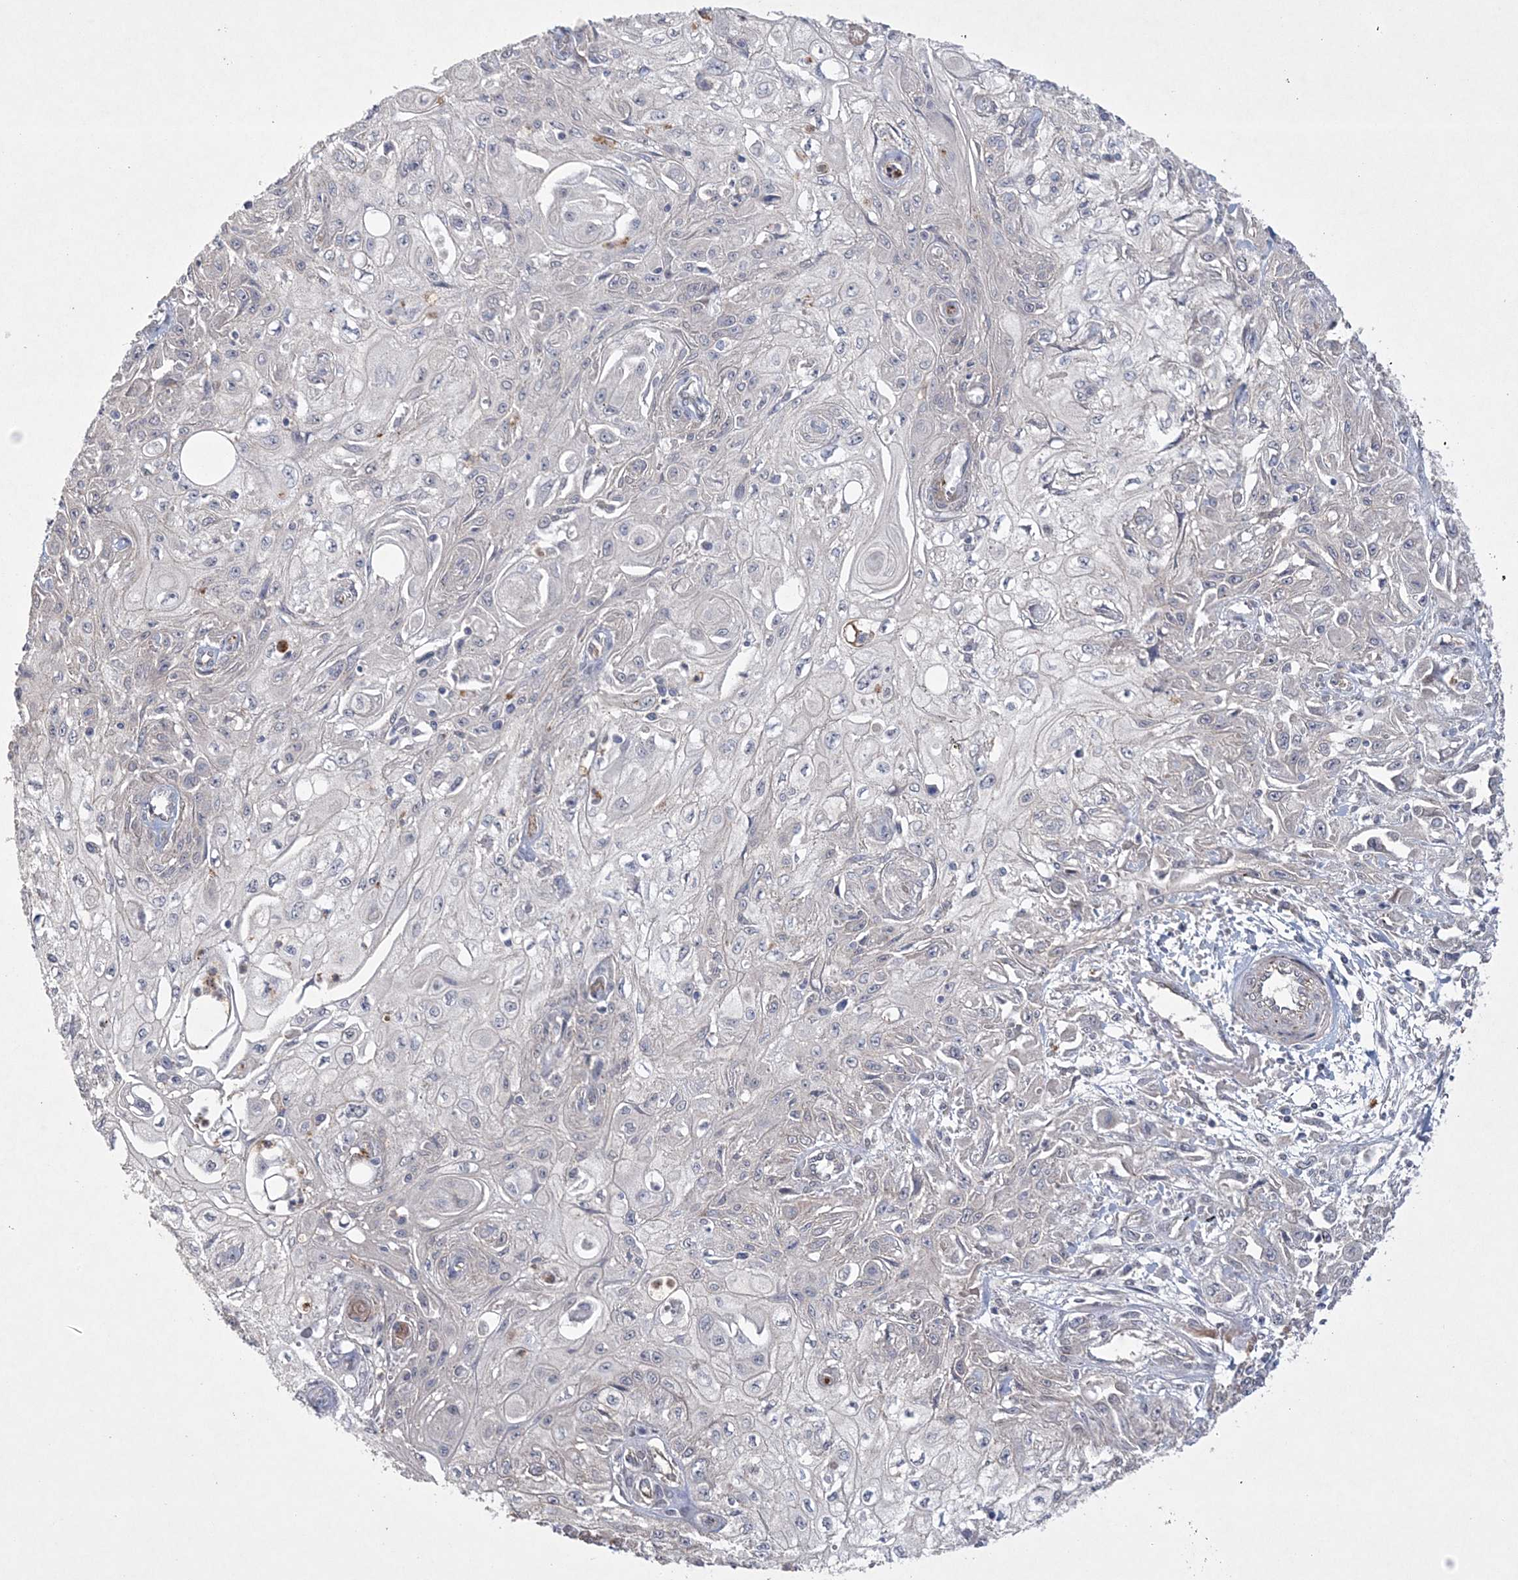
{"staining": {"intensity": "negative", "quantity": "none", "location": "none"}, "tissue": "skin cancer", "cell_type": "Tumor cells", "image_type": "cancer", "snomed": [{"axis": "morphology", "description": "Squamous cell carcinoma, NOS"}, {"axis": "morphology", "description": "Squamous cell carcinoma, metastatic, NOS"}, {"axis": "topography", "description": "Skin"}, {"axis": "topography", "description": "Lymph node"}], "caption": "Tumor cells are negative for brown protein staining in skin cancer.", "gene": "DPCD", "patient": {"sex": "male", "age": 75}}